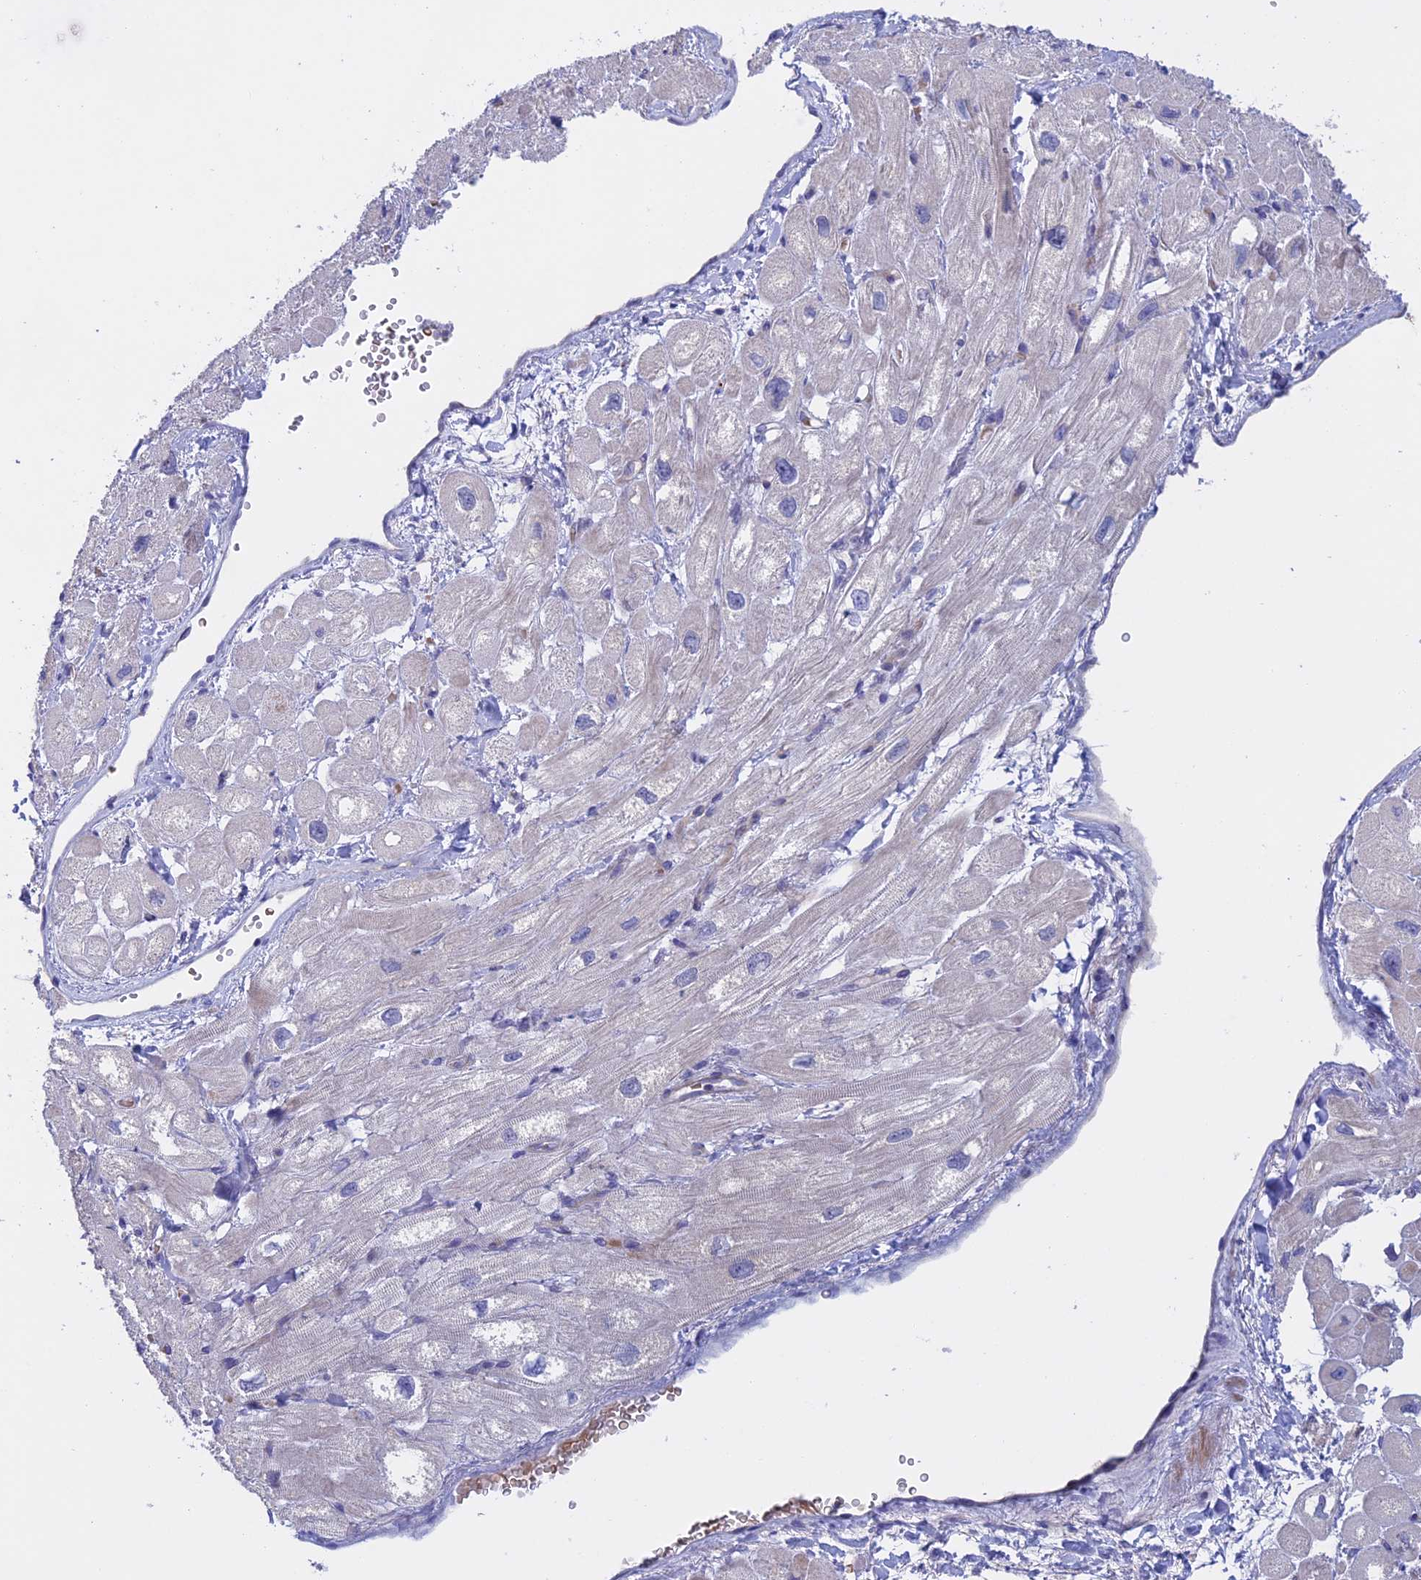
{"staining": {"intensity": "negative", "quantity": "none", "location": "none"}, "tissue": "heart muscle", "cell_type": "Cardiomyocytes", "image_type": "normal", "snomed": [{"axis": "morphology", "description": "Normal tissue, NOS"}, {"axis": "topography", "description": "Heart"}], "caption": "This histopathology image is of unremarkable heart muscle stained with immunohistochemistry to label a protein in brown with the nuclei are counter-stained blue. There is no expression in cardiomyocytes.", "gene": "SLC2A6", "patient": {"sex": "male", "age": 65}}